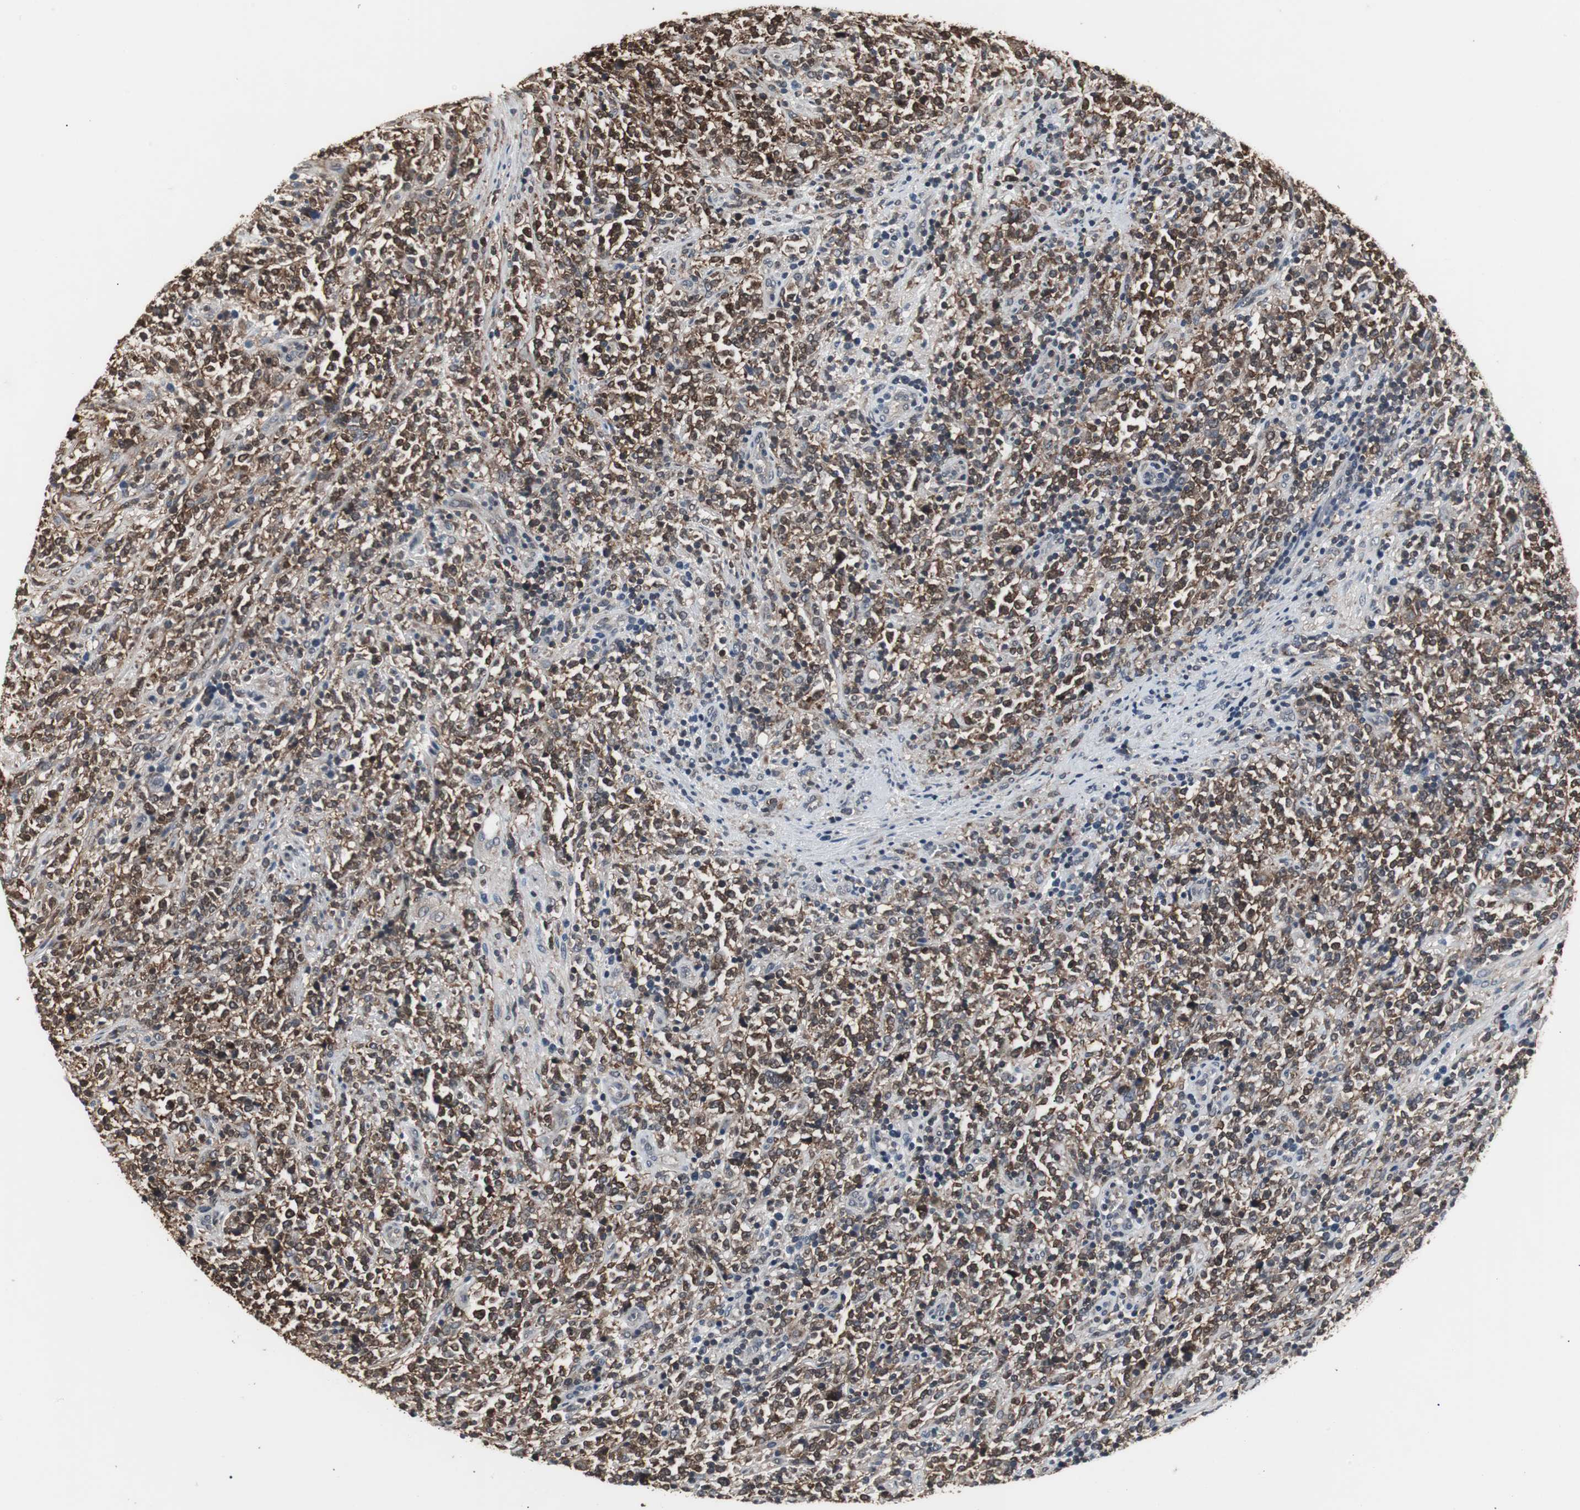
{"staining": {"intensity": "strong", "quantity": ">75%", "location": "cytoplasmic/membranous"}, "tissue": "lymphoma", "cell_type": "Tumor cells", "image_type": "cancer", "snomed": [{"axis": "morphology", "description": "Malignant lymphoma, non-Hodgkin's type, High grade"}, {"axis": "topography", "description": "Soft tissue"}], "caption": "Immunohistochemistry (IHC) image of neoplastic tissue: high-grade malignant lymphoma, non-Hodgkin's type stained using immunohistochemistry exhibits high levels of strong protein expression localized specifically in the cytoplasmic/membranous of tumor cells, appearing as a cytoplasmic/membranous brown color.", "gene": "ZSCAN22", "patient": {"sex": "male", "age": 18}}